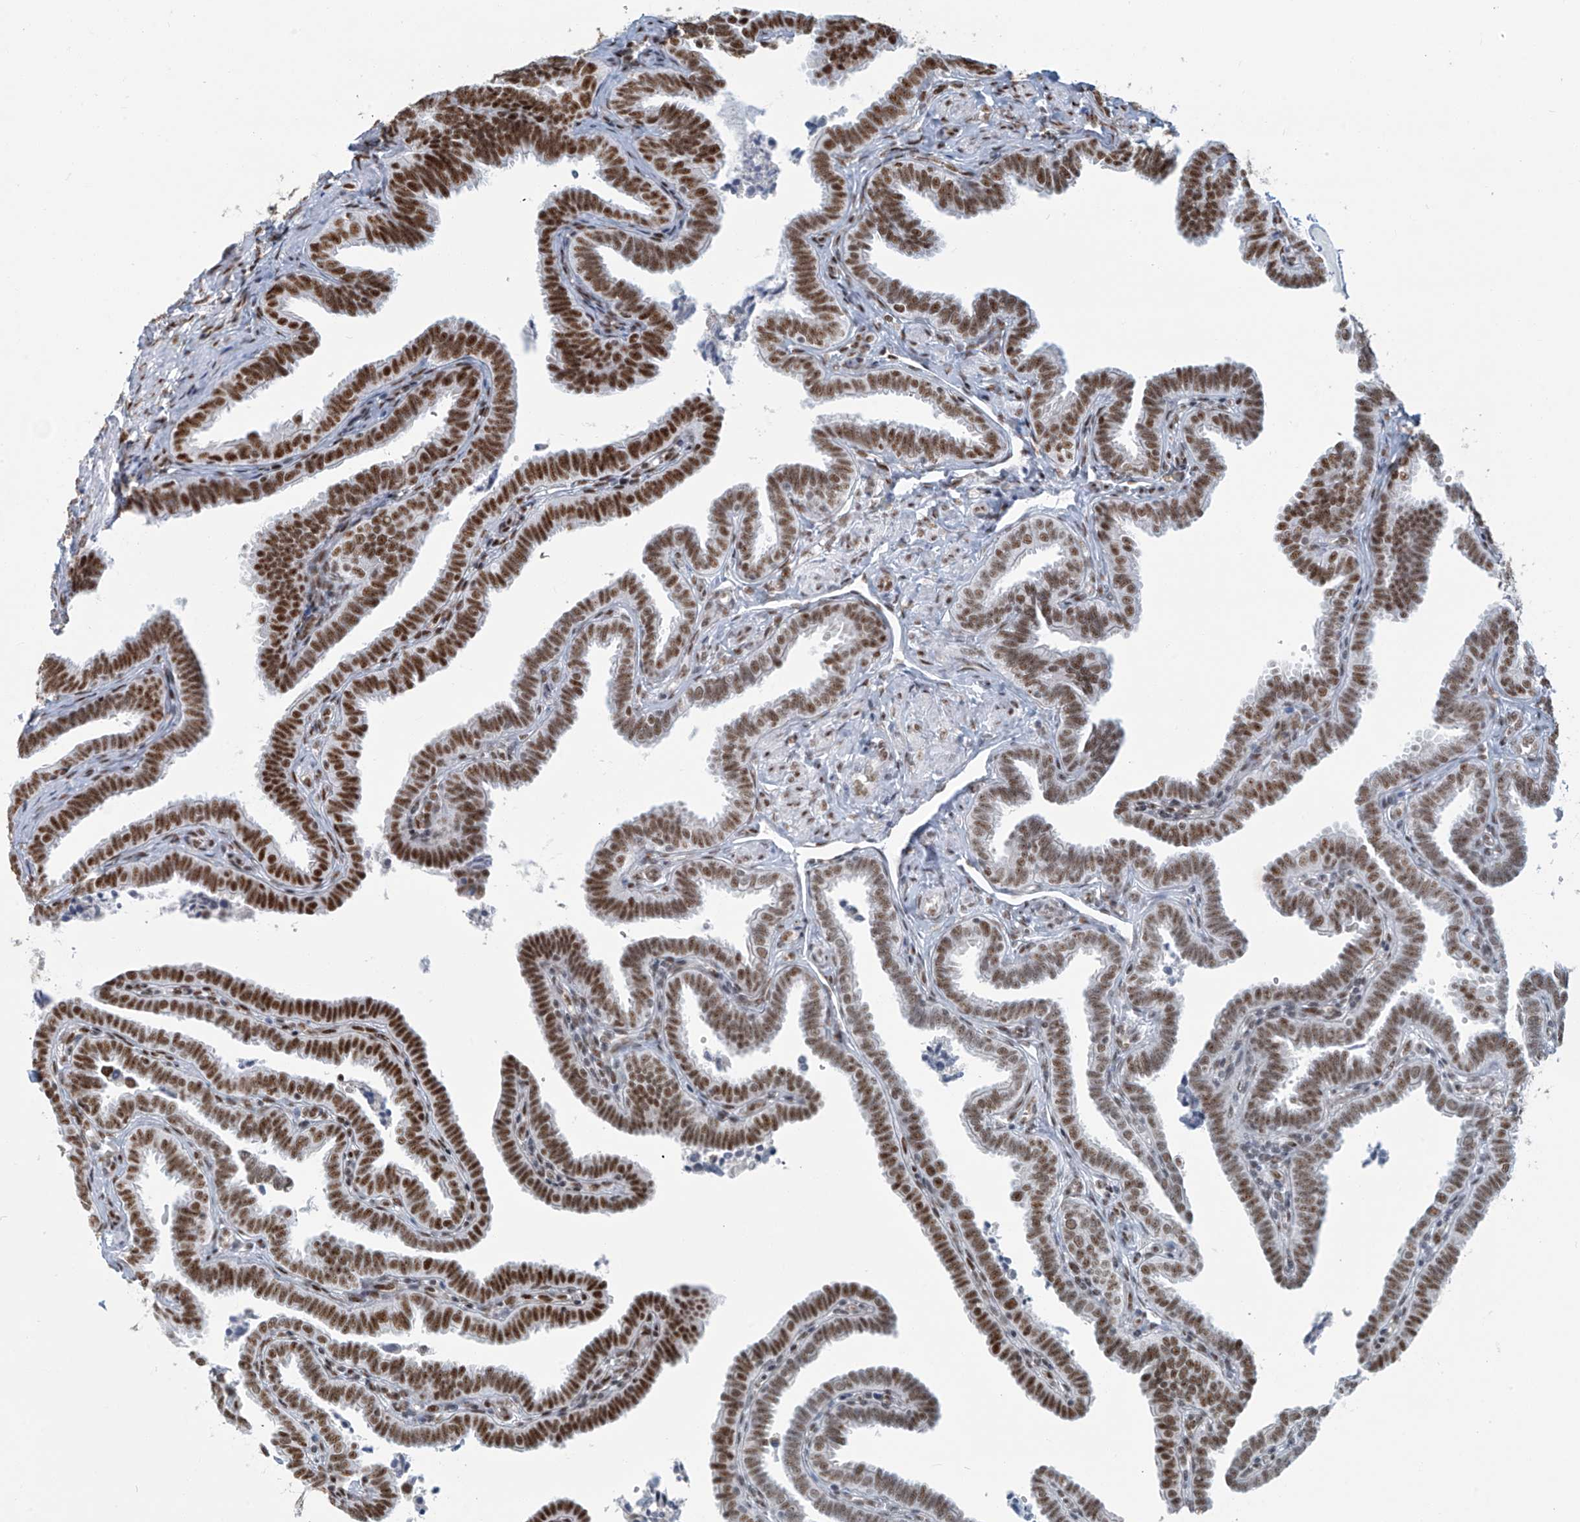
{"staining": {"intensity": "strong", "quantity": ">75%", "location": "nuclear"}, "tissue": "fallopian tube", "cell_type": "Glandular cells", "image_type": "normal", "snomed": [{"axis": "morphology", "description": "Normal tissue, NOS"}, {"axis": "topography", "description": "Fallopian tube"}], "caption": "Glandular cells demonstrate high levels of strong nuclear positivity in about >75% of cells in unremarkable human fallopian tube.", "gene": "ENSG00000257390", "patient": {"sex": "female", "age": 39}}